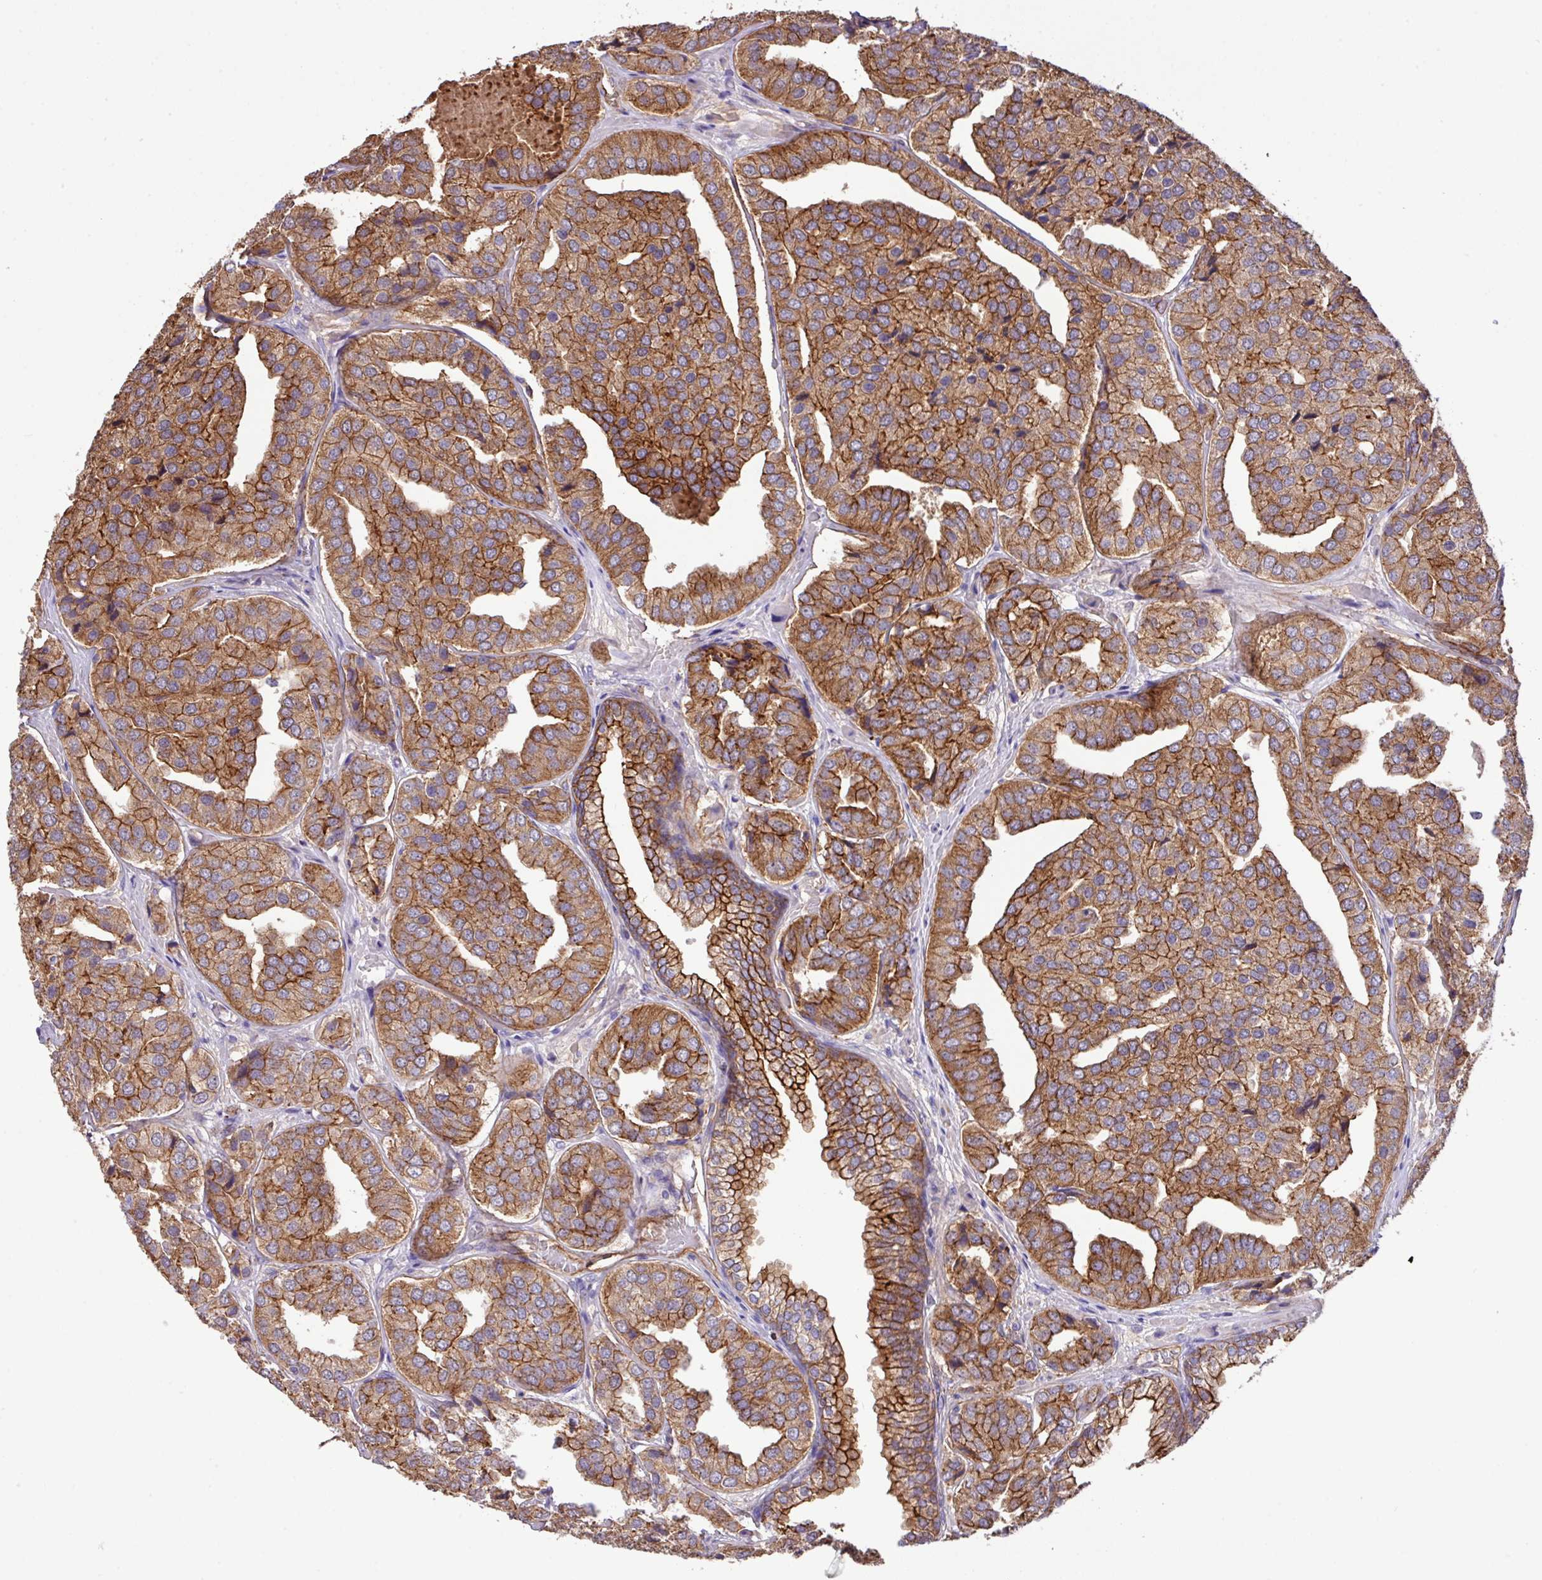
{"staining": {"intensity": "moderate", "quantity": ">75%", "location": "cytoplasmic/membranous"}, "tissue": "prostate cancer", "cell_type": "Tumor cells", "image_type": "cancer", "snomed": [{"axis": "morphology", "description": "Adenocarcinoma, High grade"}, {"axis": "topography", "description": "Prostate"}], "caption": "A micrograph of prostate adenocarcinoma (high-grade) stained for a protein shows moderate cytoplasmic/membranous brown staining in tumor cells.", "gene": "LRRC53", "patient": {"sex": "male", "age": 63}}